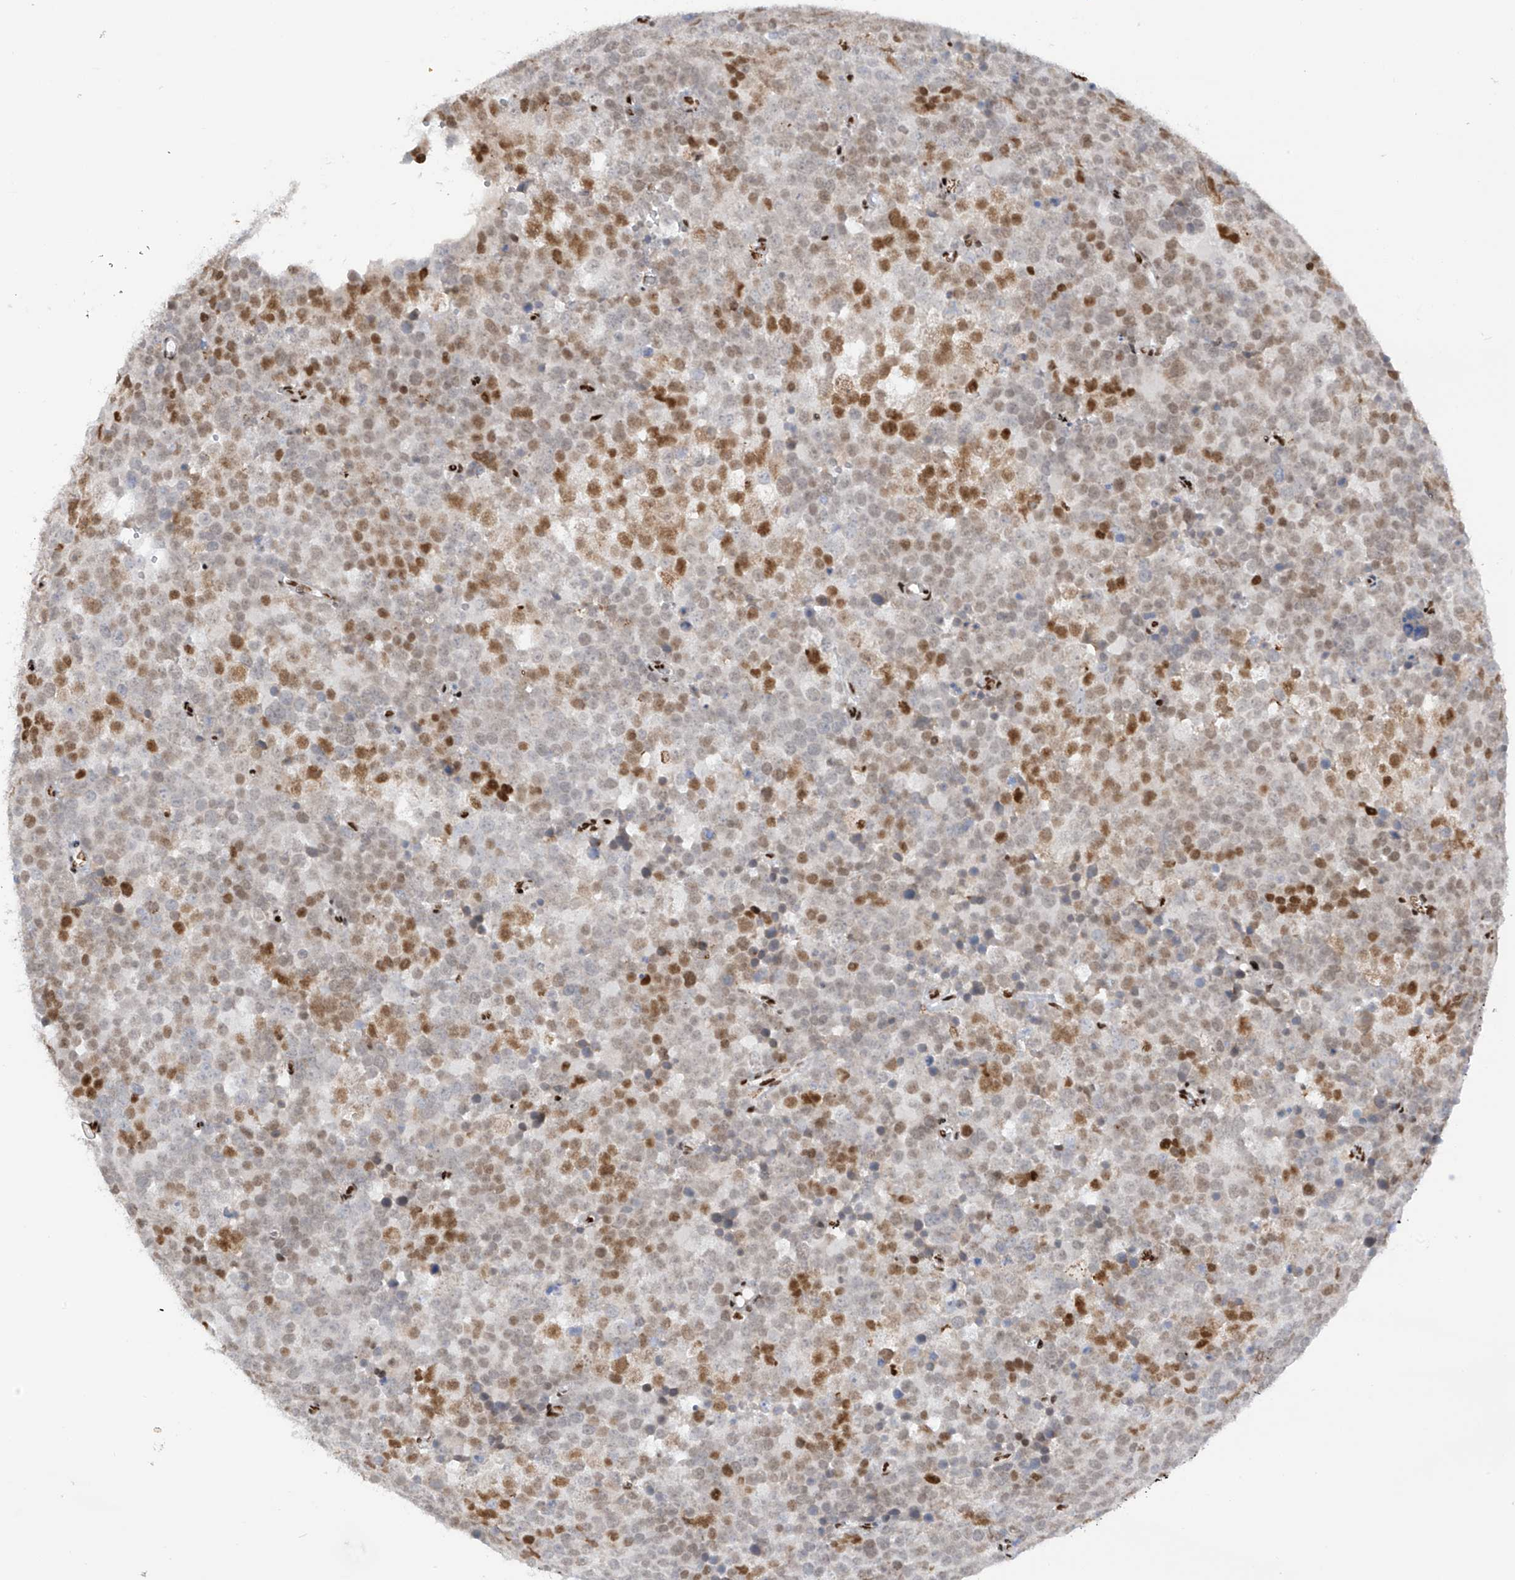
{"staining": {"intensity": "moderate", "quantity": "25%-75%", "location": "nuclear"}, "tissue": "testis cancer", "cell_type": "Tumor cells", "image_type": "cancer", "snomed": [{"axis": "morphology", "description": "Seminoma, NOS"}, {"axis": "topography", "description": "Testis"}], "caption": "IHC micrograph of testis cancer stained for a protein (brown), which displays medium levels of moderate nuclear staining in about 25%-75% of tumor cells.", "gene": "PM20D2", "patient": {"sex": "male", "age": 71}}